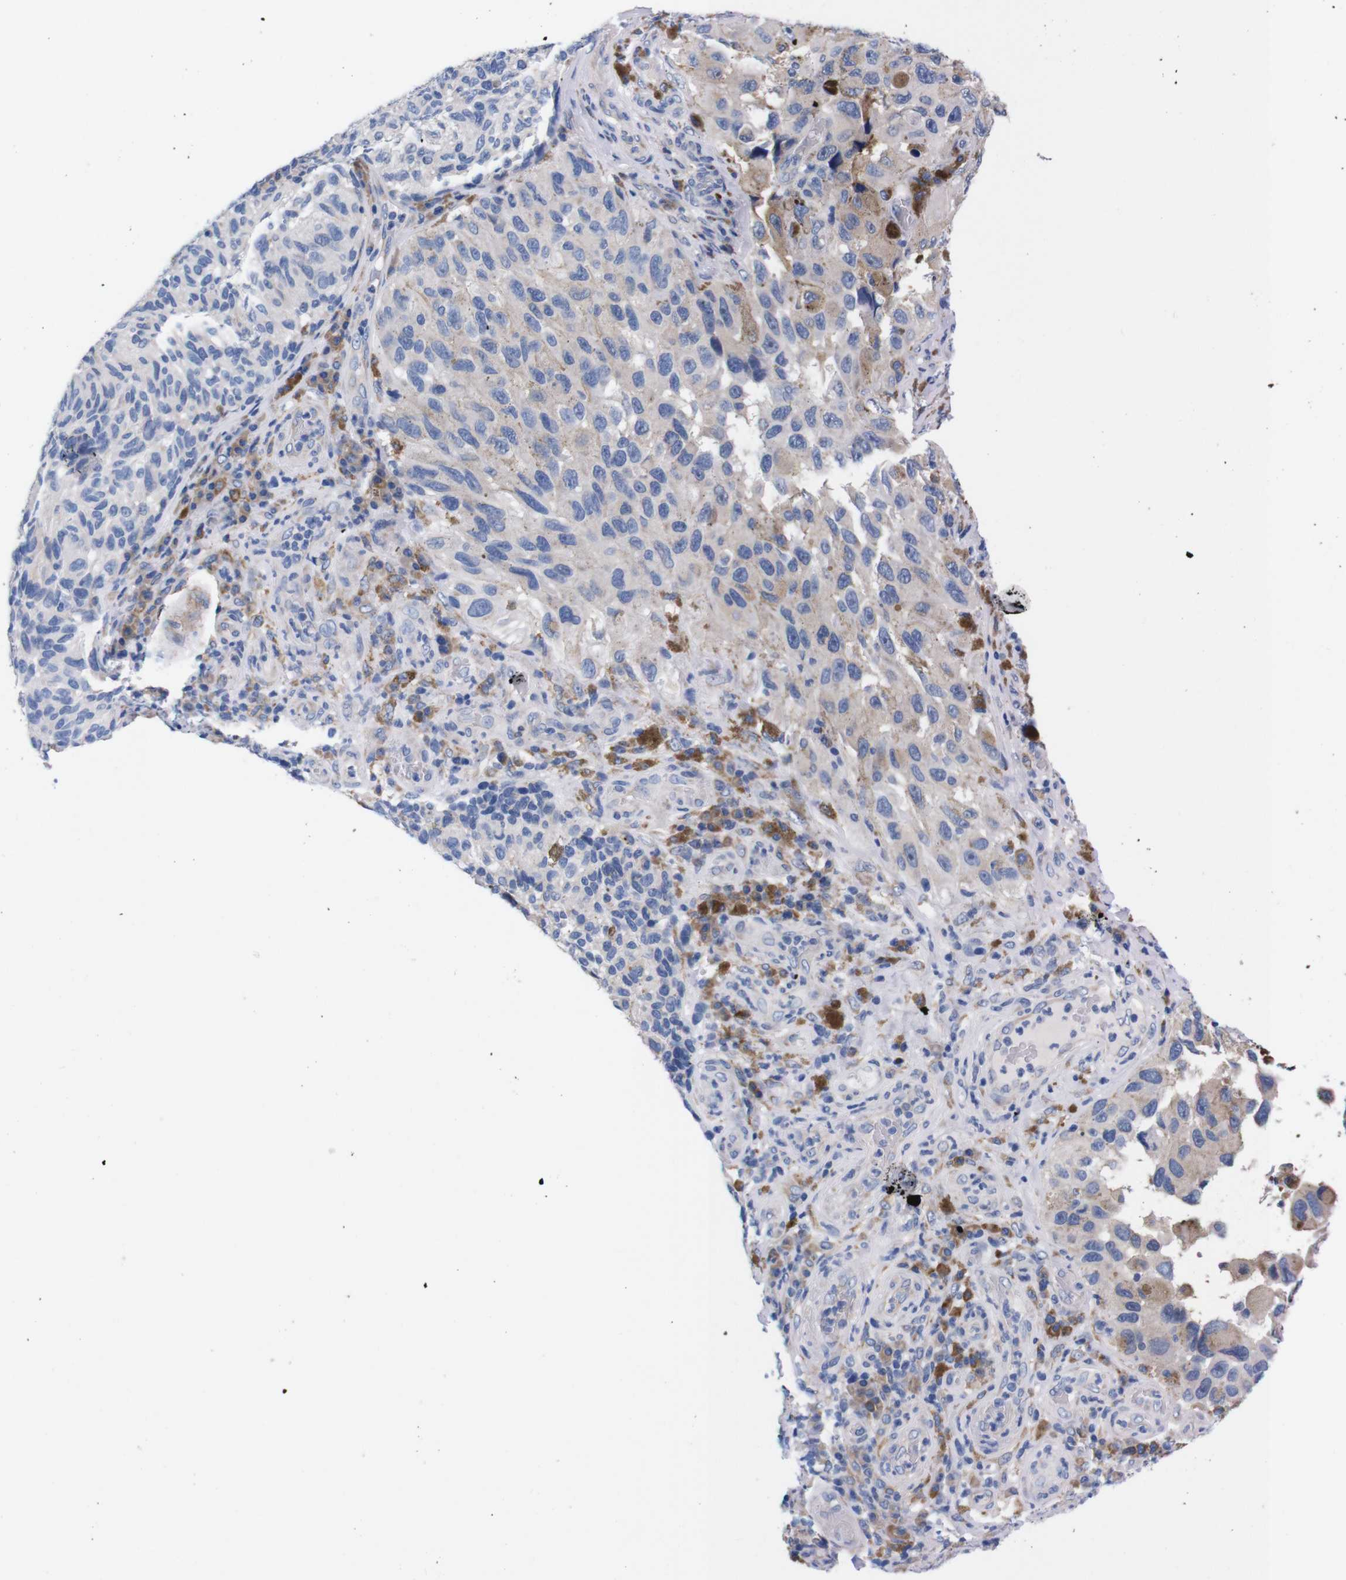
{"staining": {"intensity": "weak", "quantity": "<25%", "location": "cytoplasmic/membranous"}, "tissue": "melanoma", "cell_type": "Tumor cells", "image_type": "cancer", "snomed": [{"axis": "morphology", "description": "Malignant melanoma, NOS"}, {"axis": "topography", "description": "Skin"}], "caption": "Photomicrograph shows no significant protein positivity in tumor cells of malignant melanoma.", "gene": "NEBL", "patient": {"sex": "female", "age": 73}}